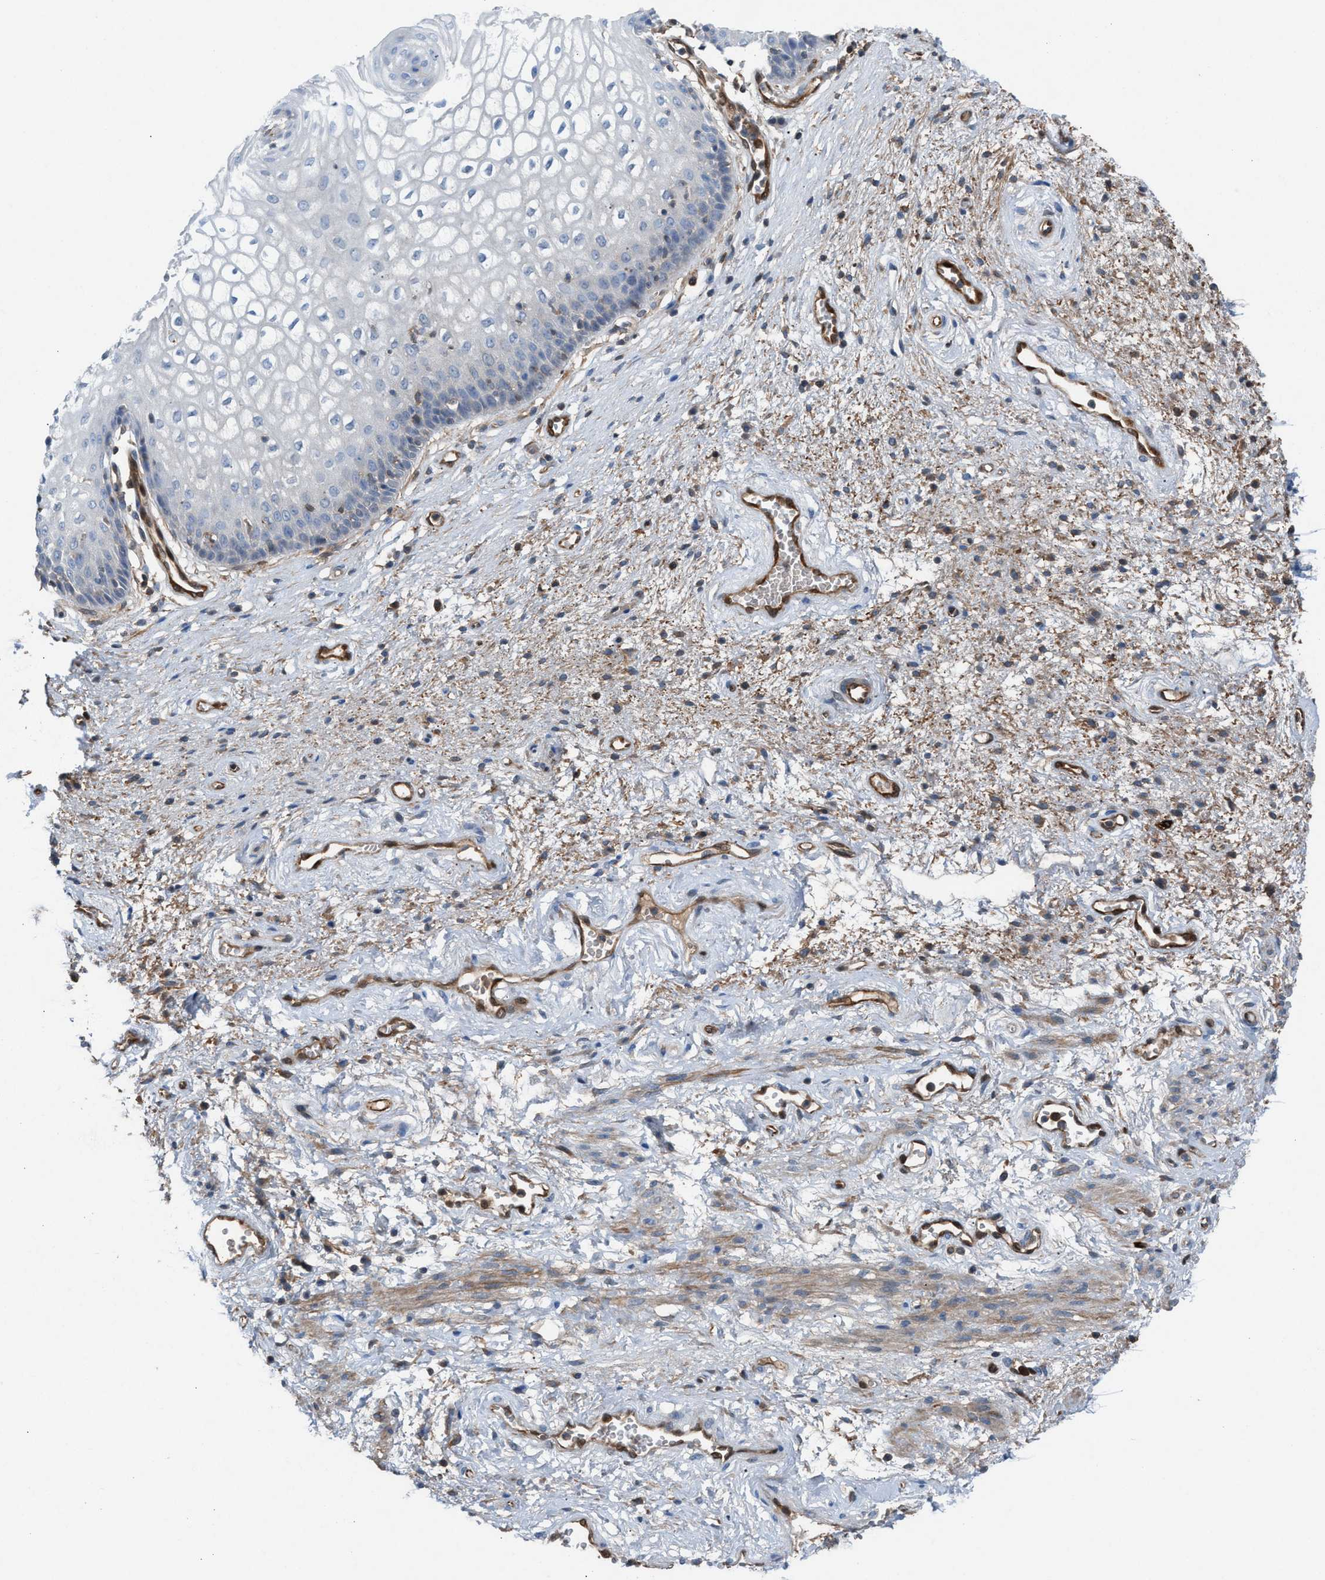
{"staining": {"intensity": "negative", "quantity": "none", "location": "none"}, "tissue": "vagina", "cell_type": "Squamous epithelial cells", "image_type": "normal", "snomed": [{"axis": "morphology", "description": "Normal tissue, NOS"}, {"axis": "topography", "description": "Vagina"}], "caption": "A micrograph of vagina stained for a protein demonstrates no brown staining in squamous epithelial cells. (DAB (3,3'-diaminobenzidine) IHC visualized using brightfield microscopy, high magnification).", "gene": "TPK1", "patient": {"sex": "female", "age": 34}}